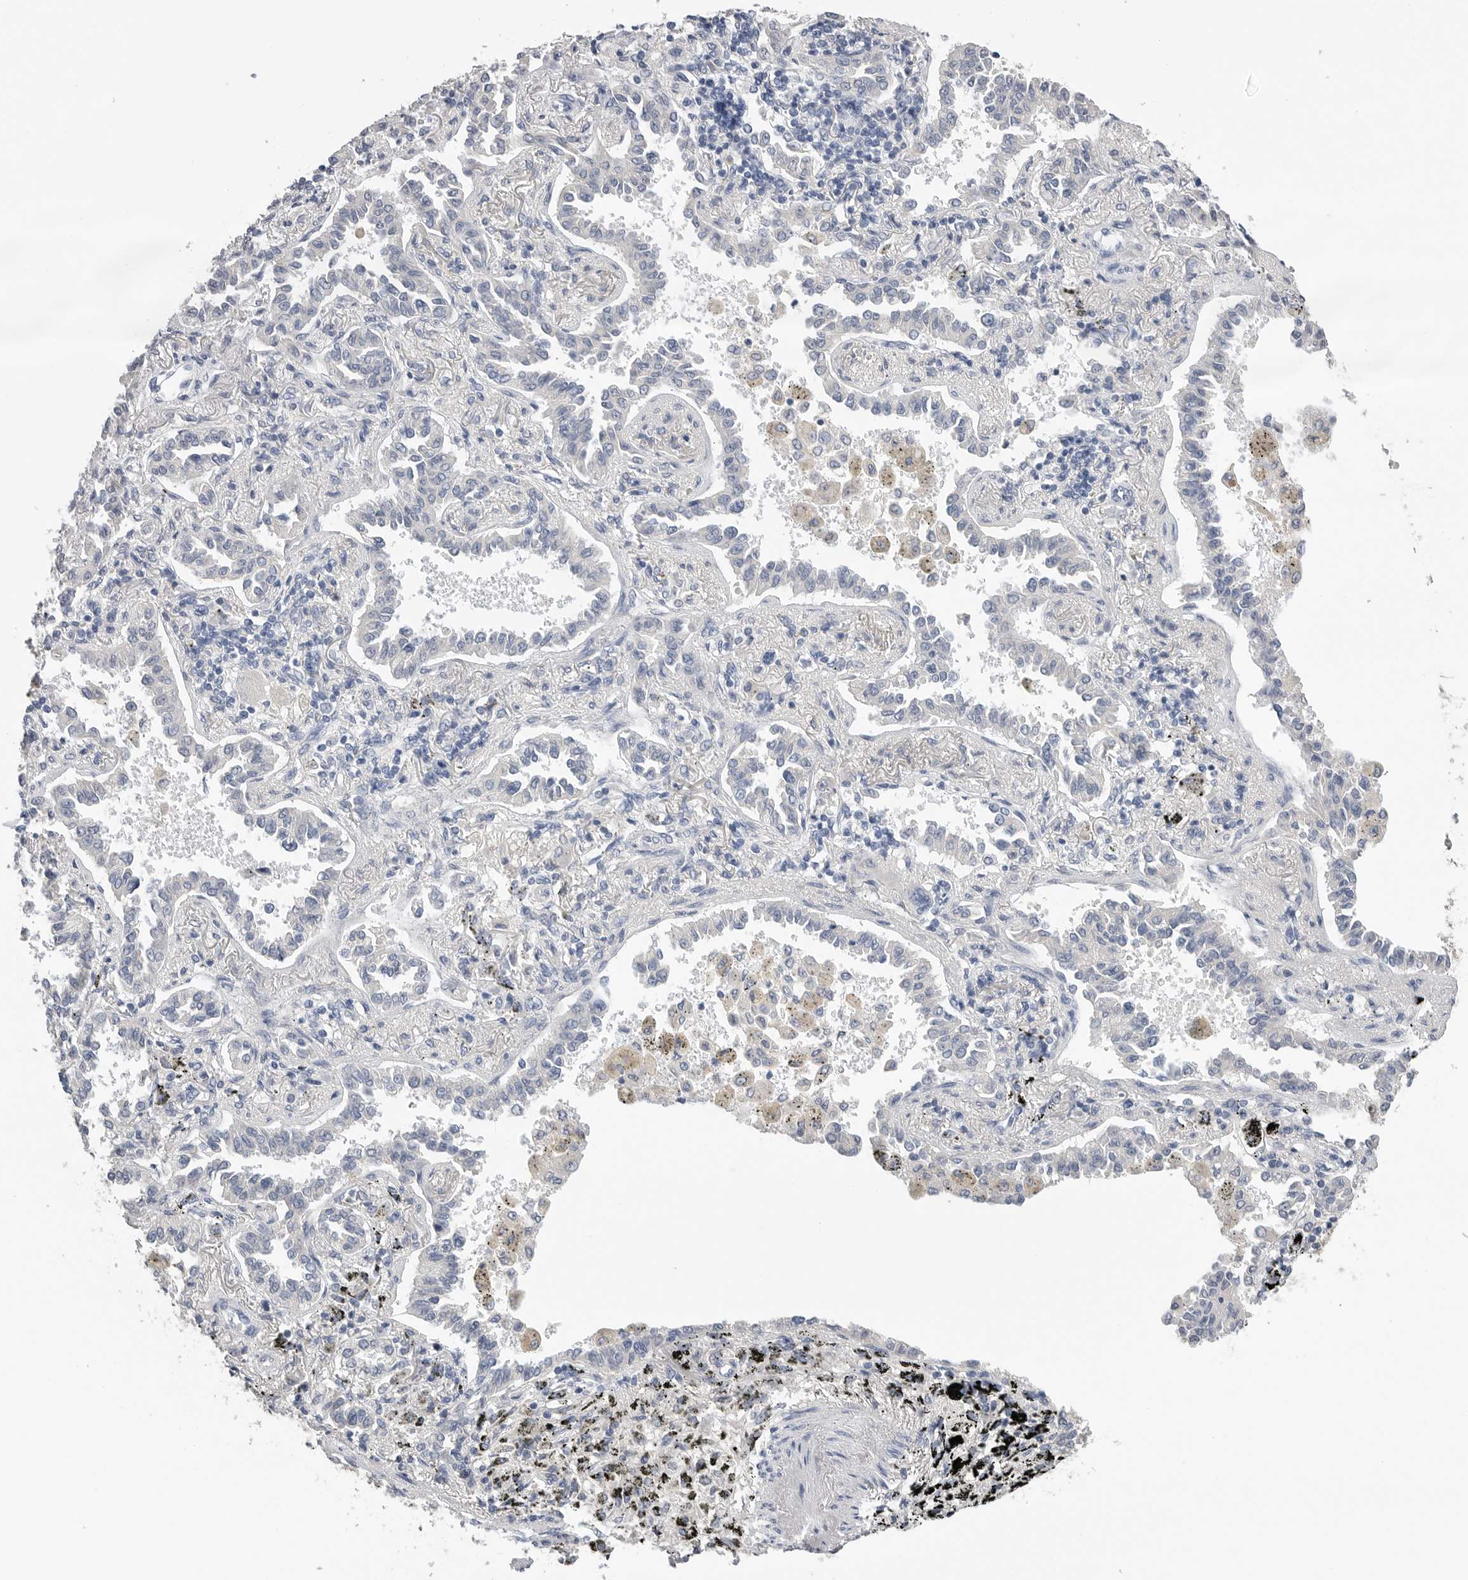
{"staining": {"intensity": "negative", "quantity": "none", "location": "none"}, "tissue": "lung cancer", "cell_type": "Tumor cells", "image_type": "cancer", "snomed": [{"axis": "morphology", "description": "Normal tissue, NOS"}, {"axis": "morphology", "description": "Adenocarcinoma, NOS"}, {"axis": "topography", "description": "Lung"}], "caption": "Immunohistochemistry image of neoplastic tissue: adenocarcinoma (lung) stained with DAB reveals no significant protein positivity in tumor cells.", "gene": "FABP6", "patient": {"sex": "male", "age": 59}}